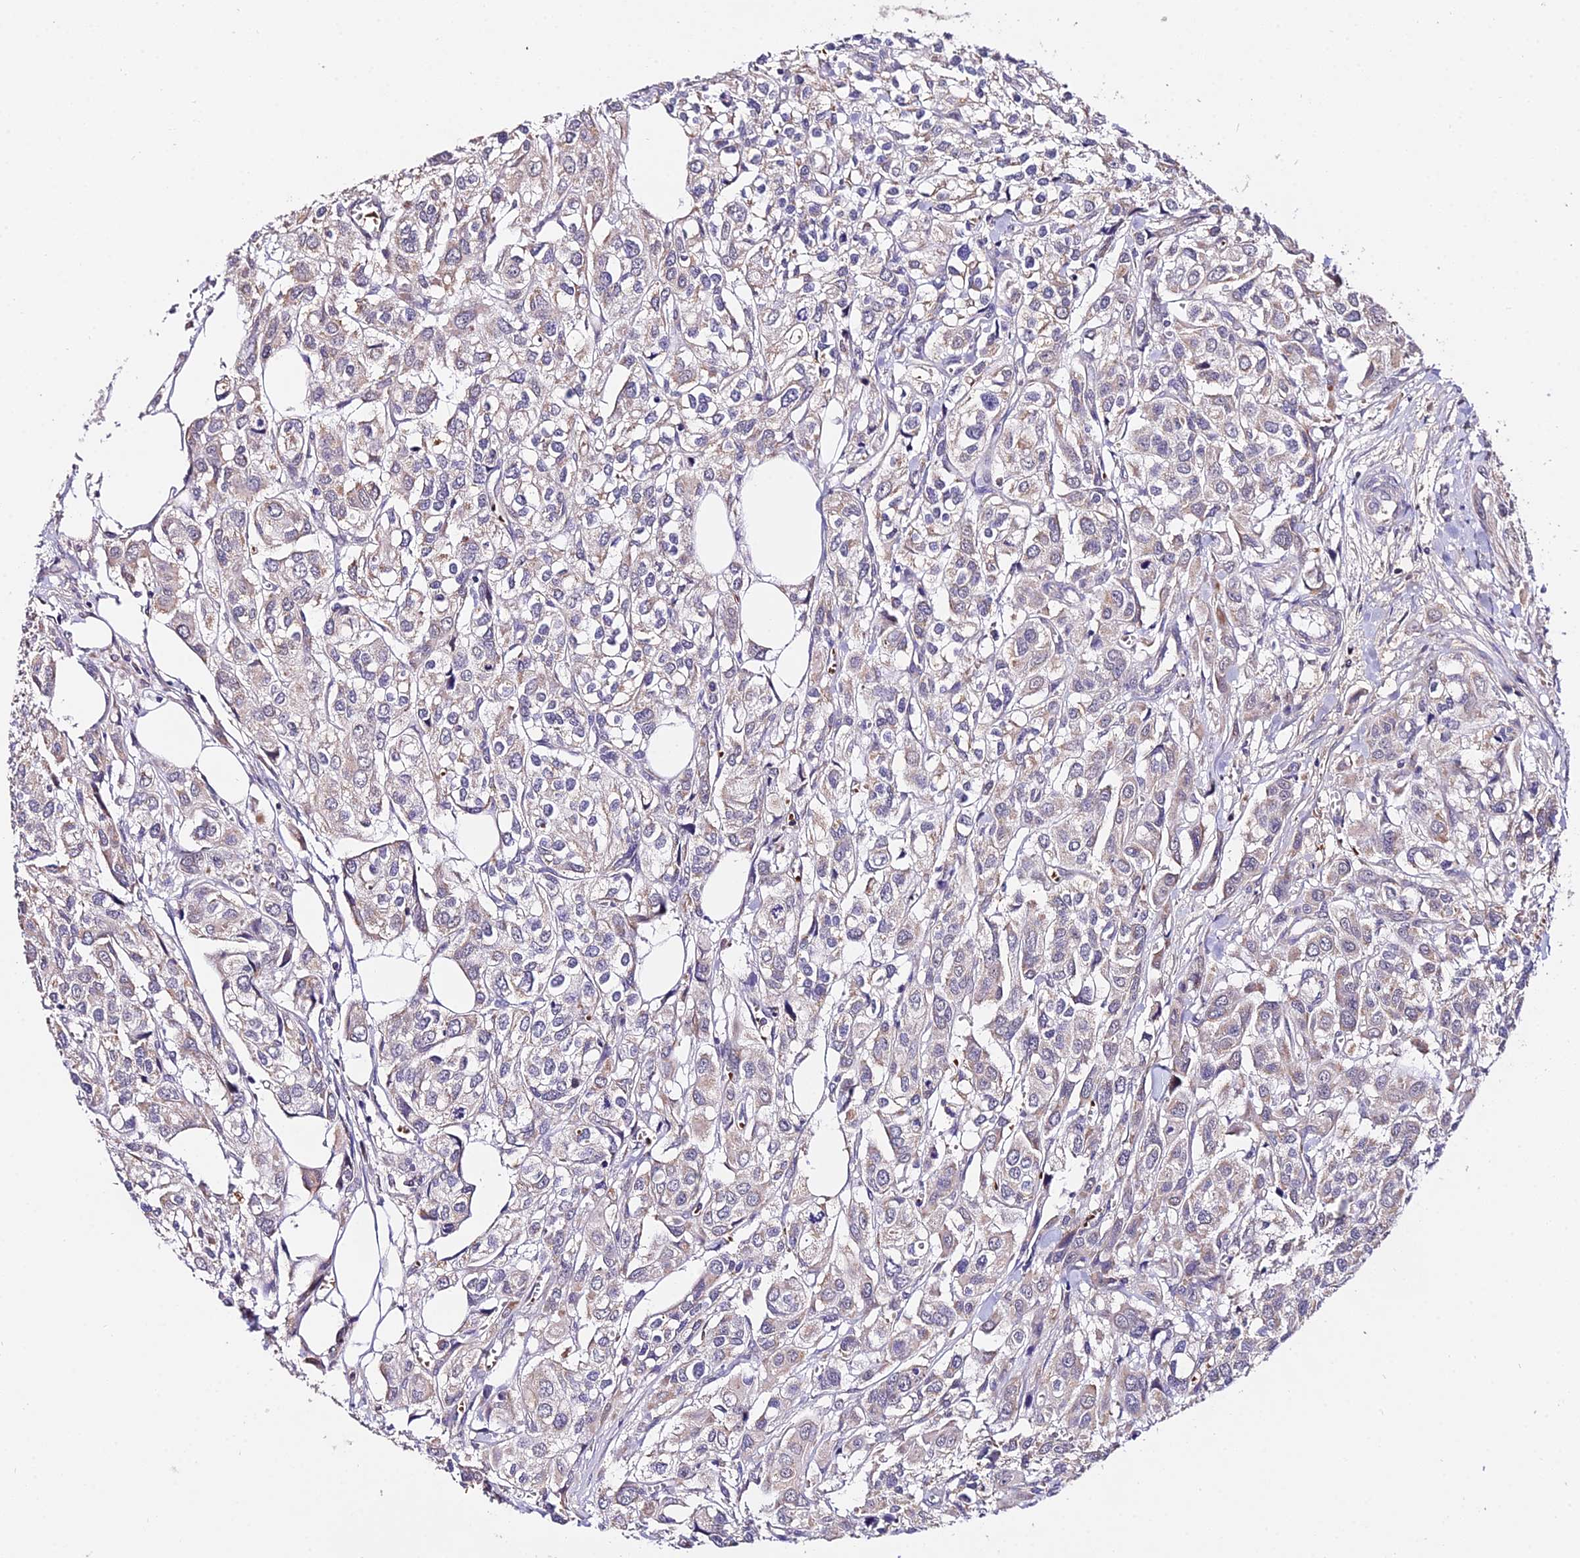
{"staining": {"intensity": "weak", "quantity": "<25%", "location": "cytoplasmic/membranous"}, "tissue": "urothelial cancer", "cell_type": "Tumor cells", "image_type": "cancer", "snomed": [{"axis": "morphology", "description": "Urothelial carcinoma, High grade"}, {"axis": "topography", "description": "Urinary bladder"}], "caption": "Protein analysis of urothelial cancer shows no significant staining in tumor cells.", "gene": "WDR5B", "patient": {"sex": "male", "age": 67}}